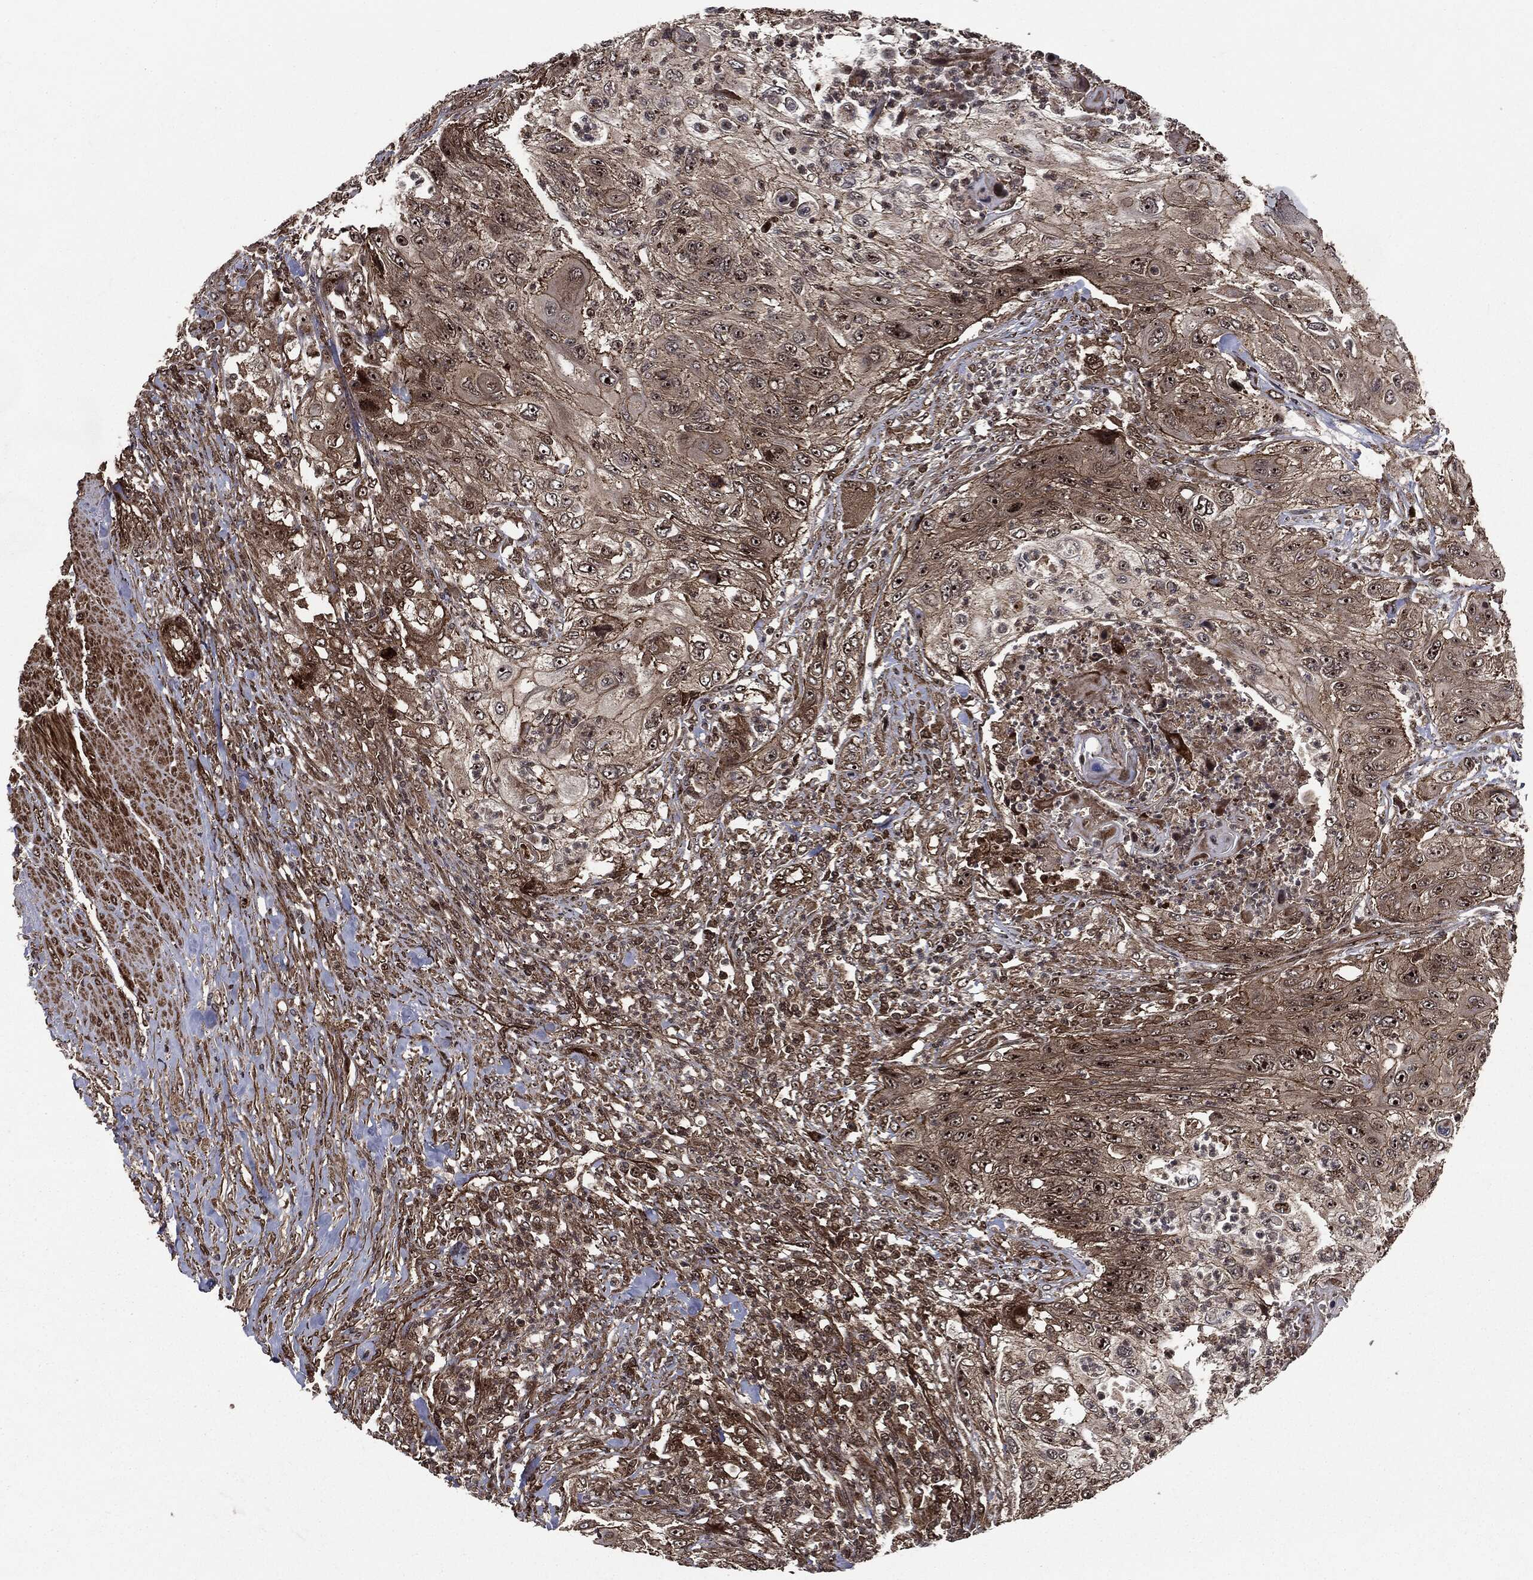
{"staining": {"intensity": "moderate", "quantity": ">75%", "location": "cytoplasmic/membranous,nuclear"}, "tissue": "urothelial cancer", "cell_type": "Tumor cells", "image_type": "cancer", "snomed": [{"axis": "morphology", "description": "Urothelial carcinoma, High grade"}, {"axis": "topography", "description": "Urinary bladder"}], "caption": "Urothelial carcinoma (high-grade) tissue shows moderate cytoplasmic/membranous and nuclear expression in about >75% of tumor cells, visualized by immunohistochemistry. (Stains: DAB (3,3'-diaminobenzidine) in brown, nuclei in blue, Microscopy: brightfield microscopy at high magnification).", "gene": "CARD6", "patient": {"sex": "female", "age": 60}}